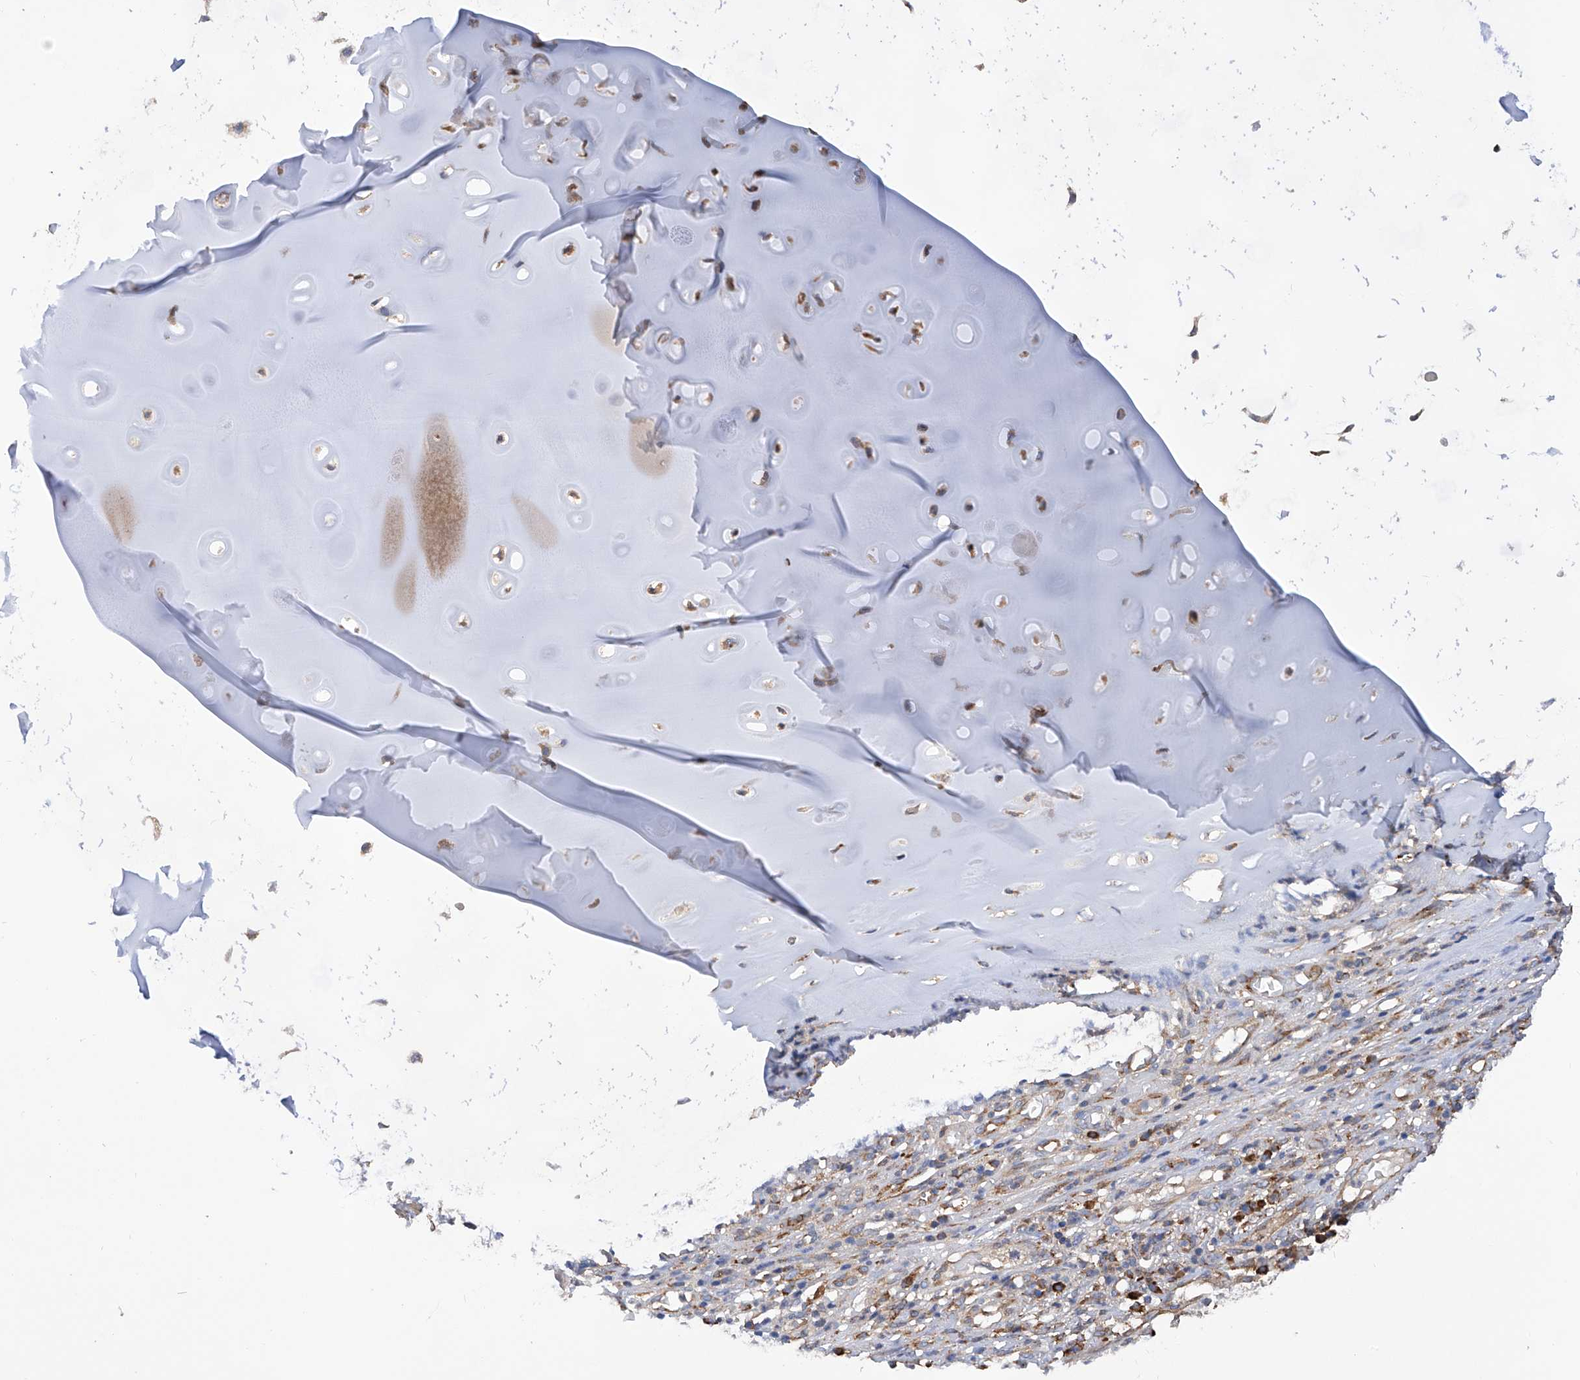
{"staining": {"intensity": "negative", "quantity": "none", "location": "none"}, "tissue": "adipose tissue", "cell_type": "Adipocytes", "image_type": "normal", "snomed": [{"axis": "morphology", "description": "Normal tissue, NOS"}, {"axis": "morphology", "description": "Basal cell carcinoma"}, {"axis": "topography", "description": "Cartilage tissue"}, {"axis": "topography", "description": "Nasopharynx"}, {"axis": "topography", "description": "Oral tissue"}], "caption": "A high-resolution image shows immunohistochemistry (IHC) staining of benign adipose tissue, which demonstrates no significant positivity in adipocytes. (Immunohistochemistry (ihc), brightfield microscopy, high magnification).", "gene": "INPP5B", "patient": {"sex": "female", "age": 77}}